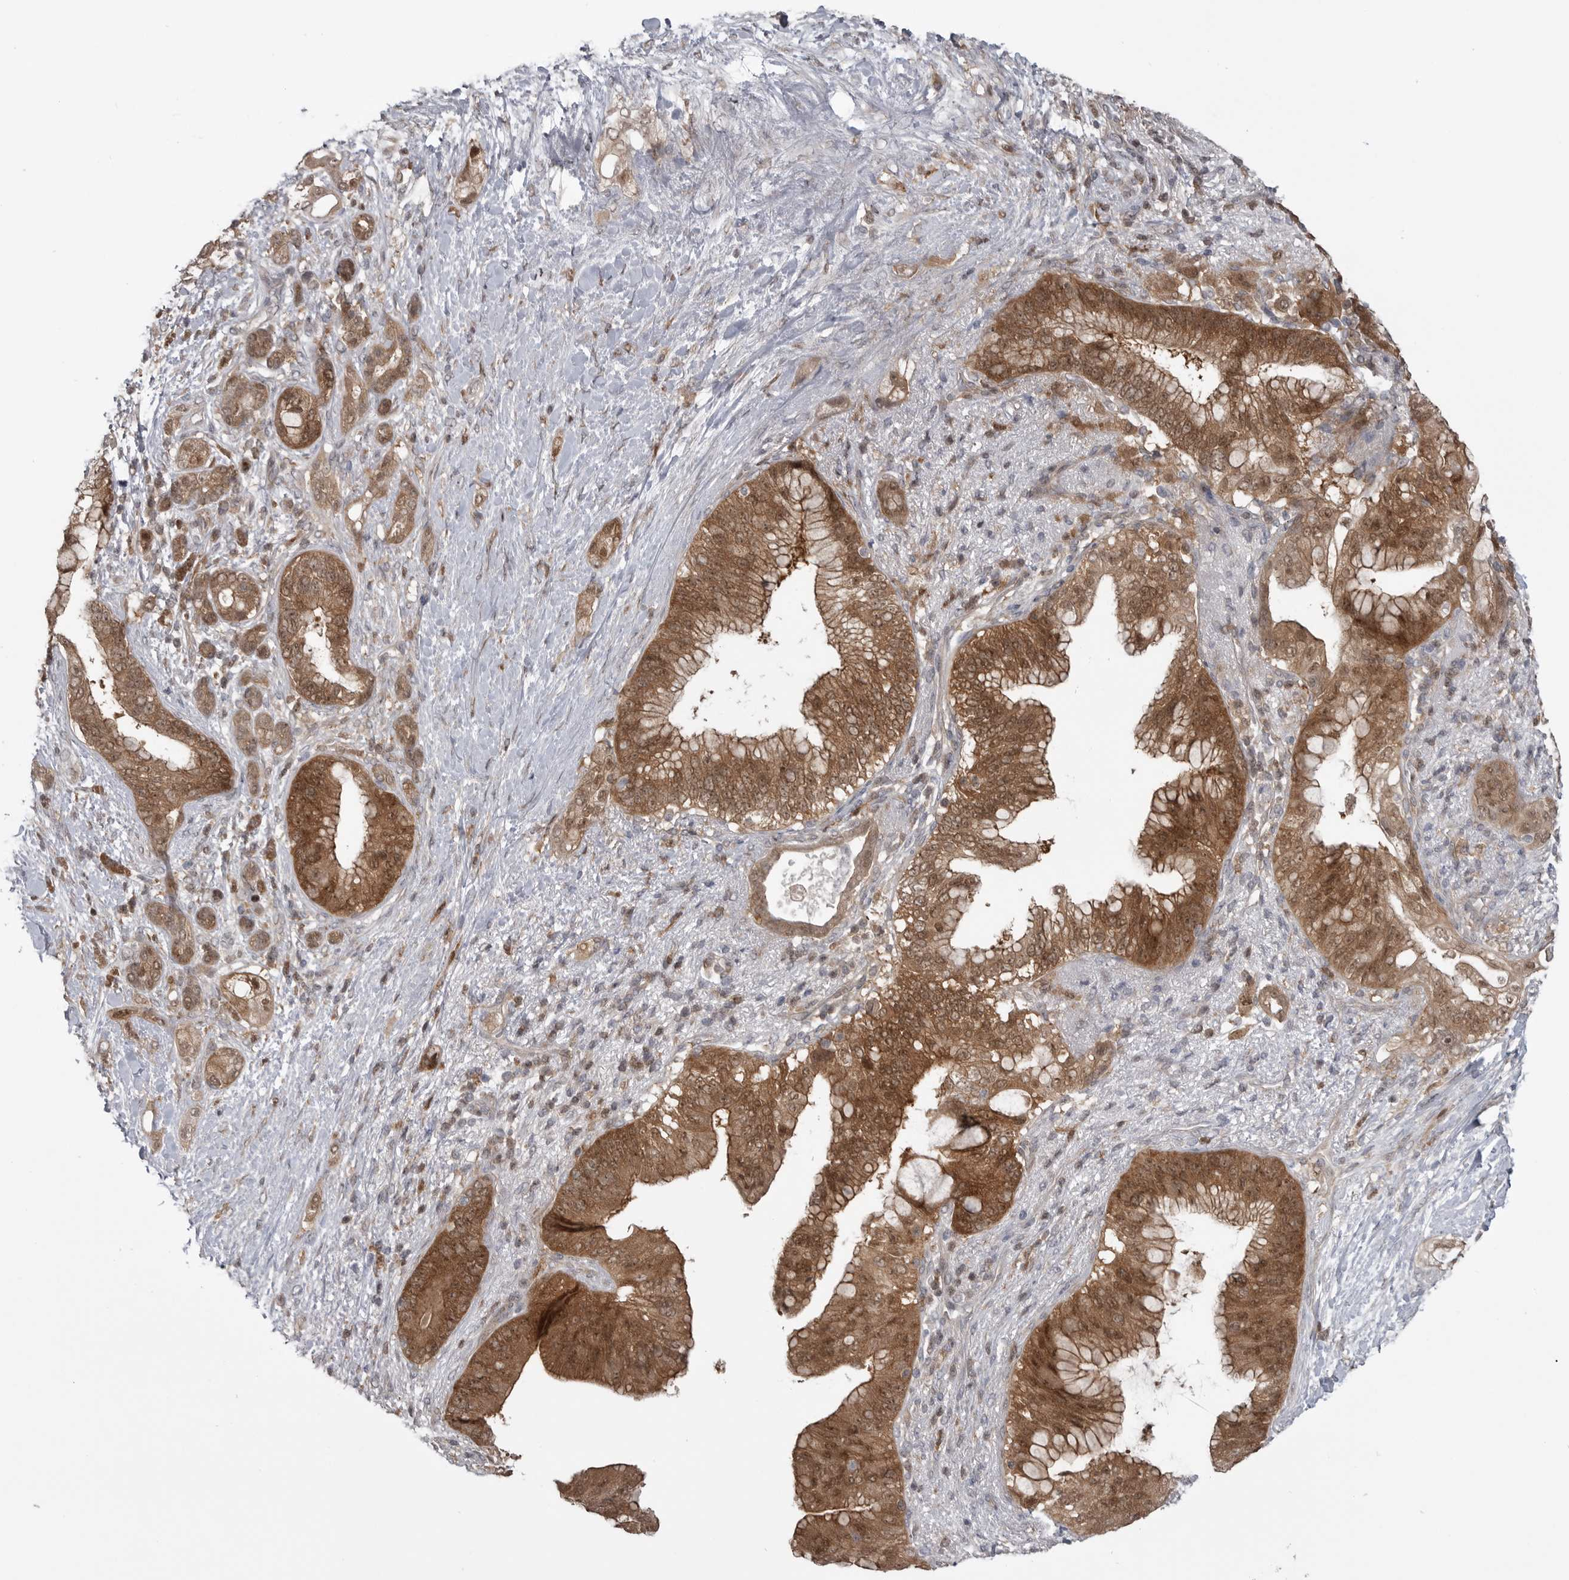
{"staining": {"intensity": "moderate", "quantity": ">75%", "location": "cytoplasmic/membranous,nuclear"}, "tissue": "pancreatic cancer", "cell_type": "Tumor cells", "image_type": "cancer", "snomed": [{"axis": "morphology", "description": "Adenocarcinoma, NOS"}, {"axis": "topography", "description": "Pancreas"}], "caption": "A high-resolution micrograph shows immunohistochemistry (IHC) staining of adenocarcinoma (pancreatic), which displays moderate cytoplasmic/membranous and nuclear positivity in approximately >75% of tumor cells. (DAB IHC, brown staining for protein, blue staining for nuclei).", "gene": "MAPK13", "patient": {"sex": "male", "age": 53}}